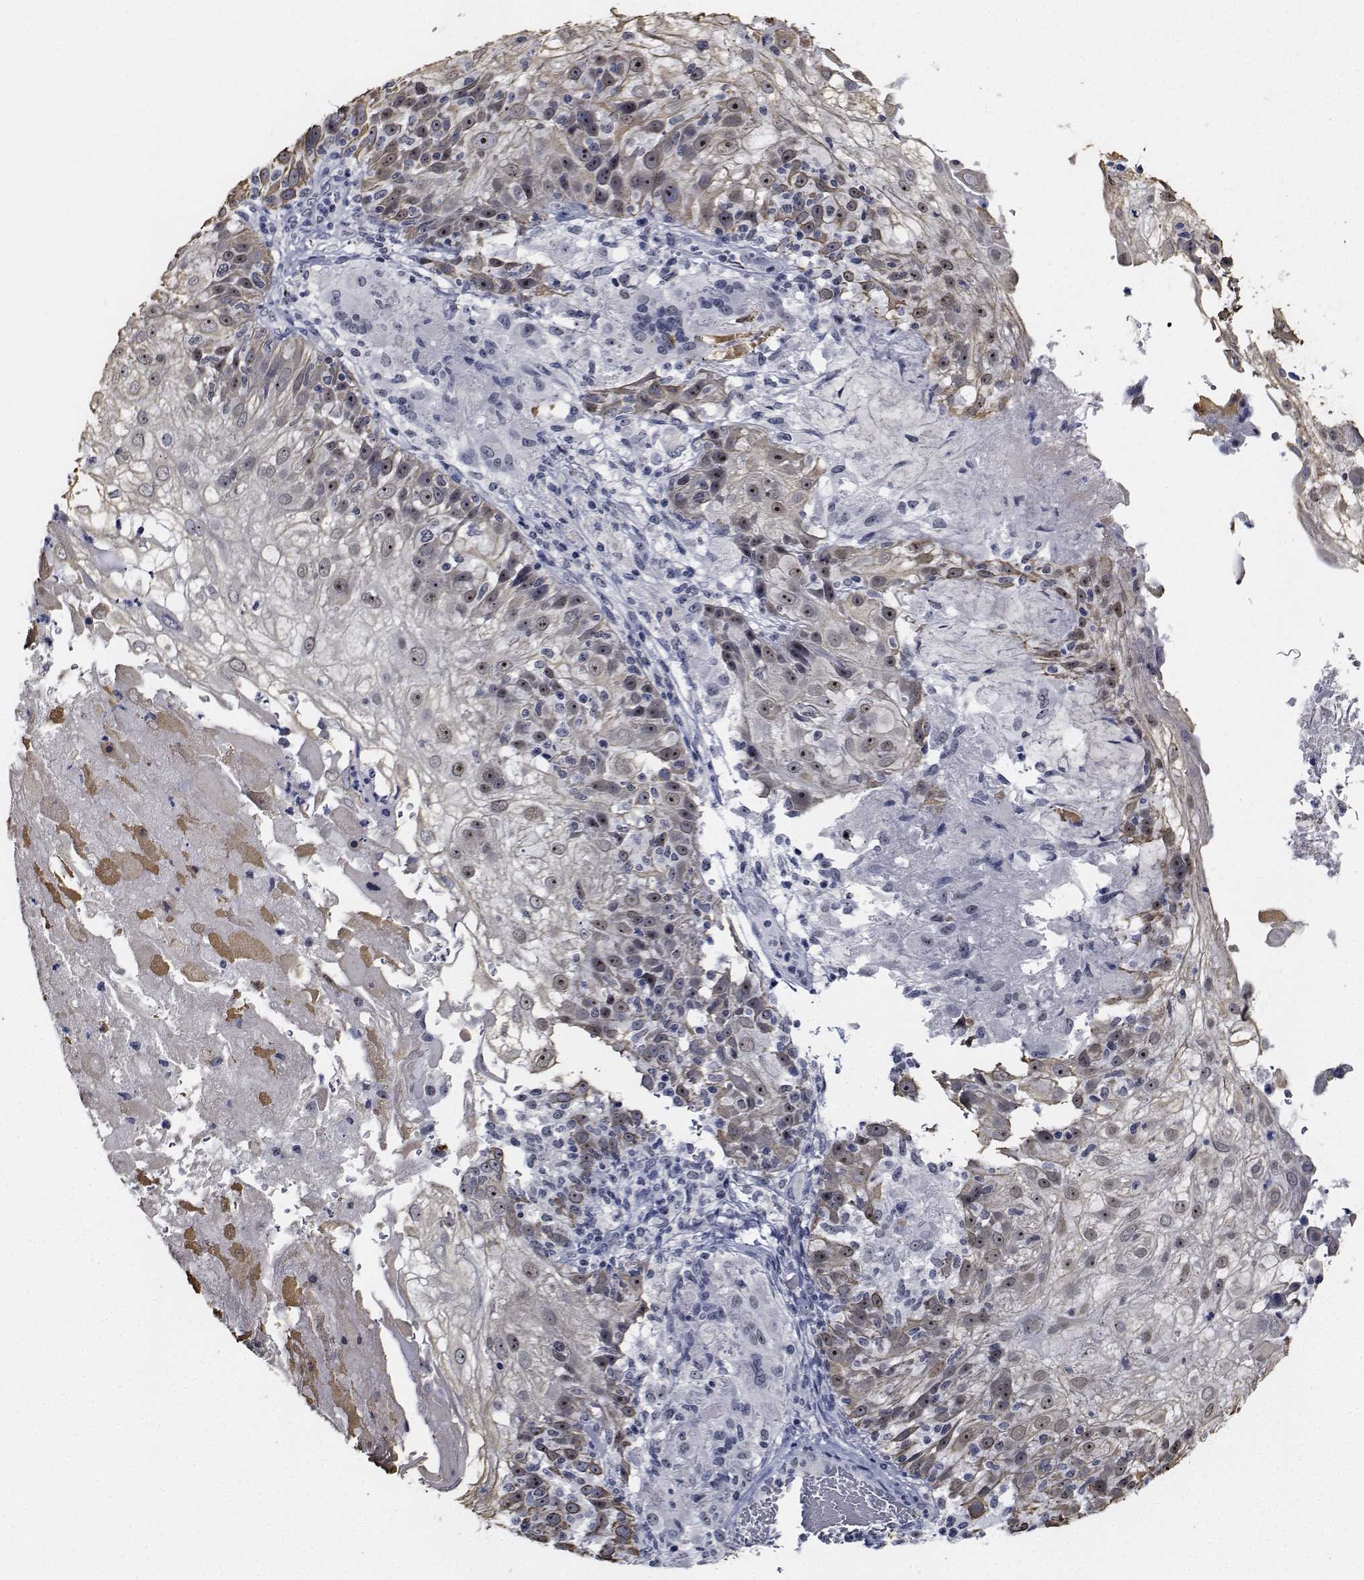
{"staining": {"intensity": "weak", "quantity": "25%-75%", "location": "nuclear"}, "tissue": "skin cancer", "cell_type": "Tumor cells", "image_type": "cancer", "snomed": [{"axis": "morphology", "description": "Normal tissue, NOS"}, {"axis": "morphology", "description": "Squamous cell carcinoma, NOS"}, {"axis": "topography", "description": "Skin"}], "caption": "A high-resolution photomicrograph shows immunohistochemistry staining of skin cancer (squamous cell carcinoma), which reveals weak nuclear positivity in approximately 25%-75% of tumor cells. (DAB (3,3'-diaminobenzidine) IHC, brown staining for protein, blue staining for nuclei).", "gene": "NVL", "patient": {"sex": "female", "age": 83}}